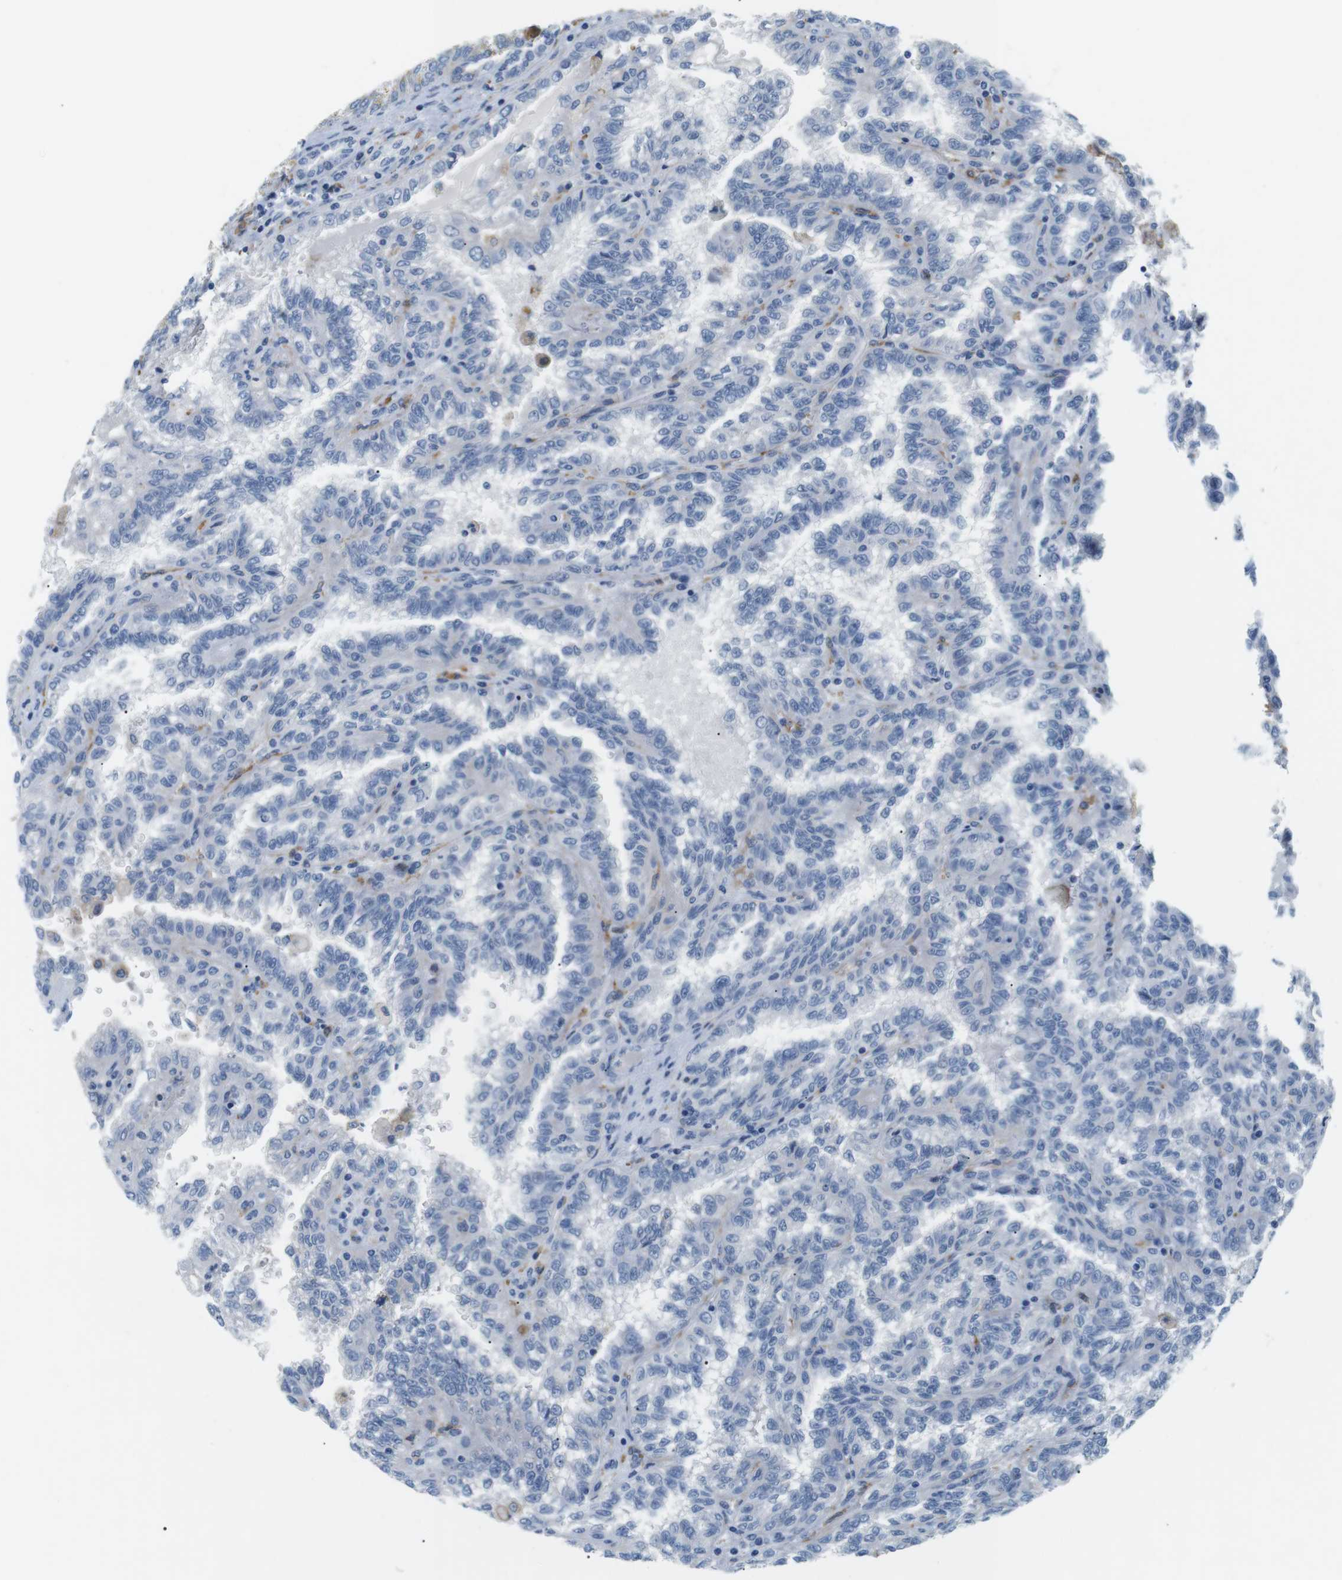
{"staining": {"intensity": "negative", "quantity": "none", "location": "none"}, "tissue": "renal cancer", "cell_type": "Tumor cells", "image_type": "cancer", "snomed": [{"axis": "morphology", "description": "Inflammation, NOS"}, {"axis": "morphology", "description": "Adenocarcinoma, NOS"}, {"axis": "topography", "description": "Kidney"}], "caption": "Tumor cells are negative for protein expression in human adenocarcinoma (renal).", "gene": "FCGRT", "patient": {"sex": "male", "age": 68}}